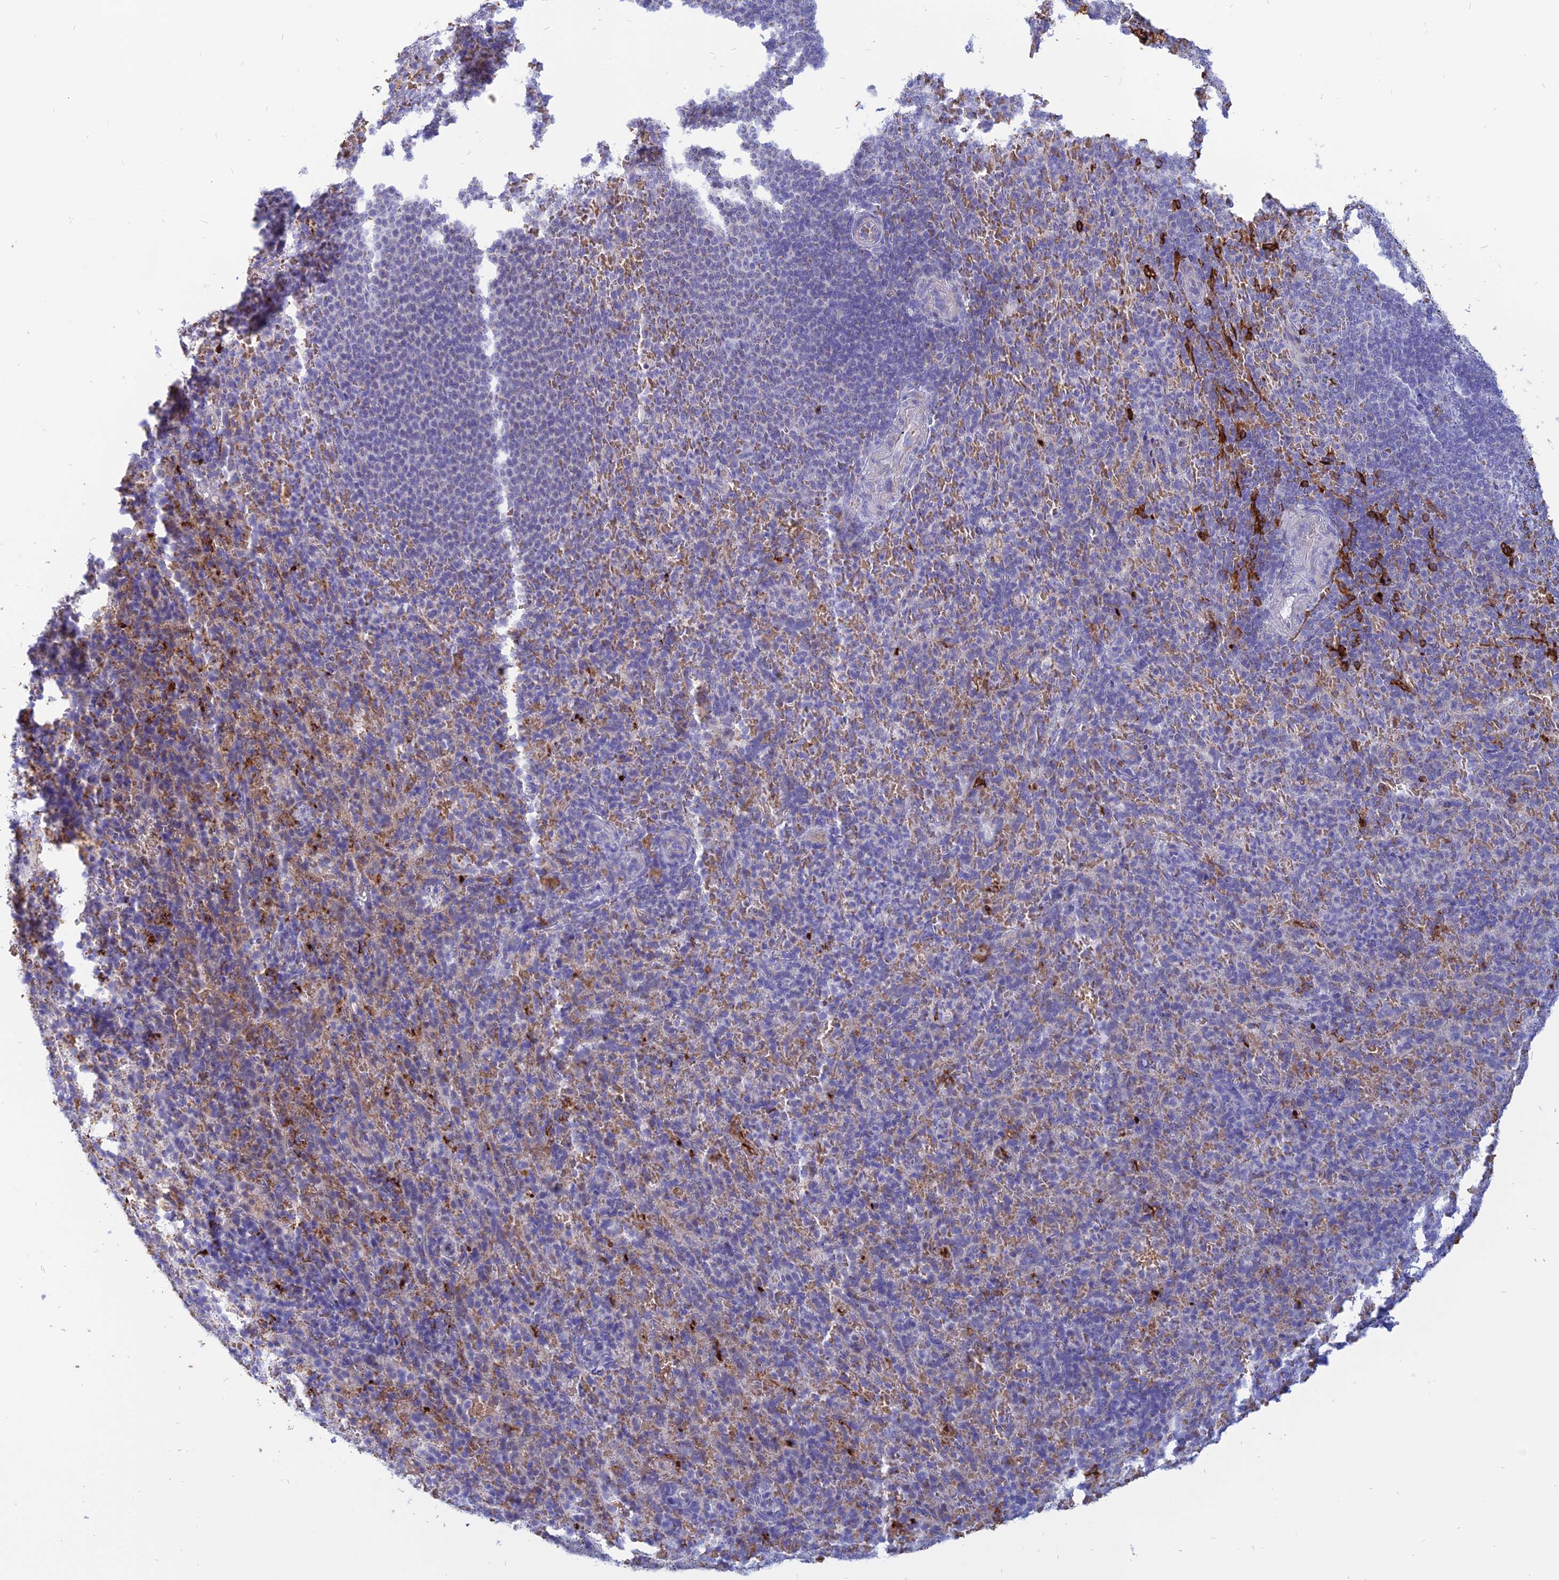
{"staining": {"intensity": "strong", "quantity": "<25%", "location": "cytoplasmic/membranous"}, "tissue": "spleen", "cell_type": "Cells in red pulp", "image_type": "normal", "snomed": [{"axis": "morphology", "description": "Normal tissue, NOS"}, {"axis": "topography", "description": "Spleen"}], "caption": "A medium amount of strong cytoplasmic/membranous positivity is identified in approximately <25% of cells in red pulp in normal spleen. The staining was performed using DAB to visualize the protein expression in brown, while the nuclei were stained in blue with hematoxylin (Magnification: 20x).", "gene": "HHAT", "patient": {"sex": "female", "age": 21}}